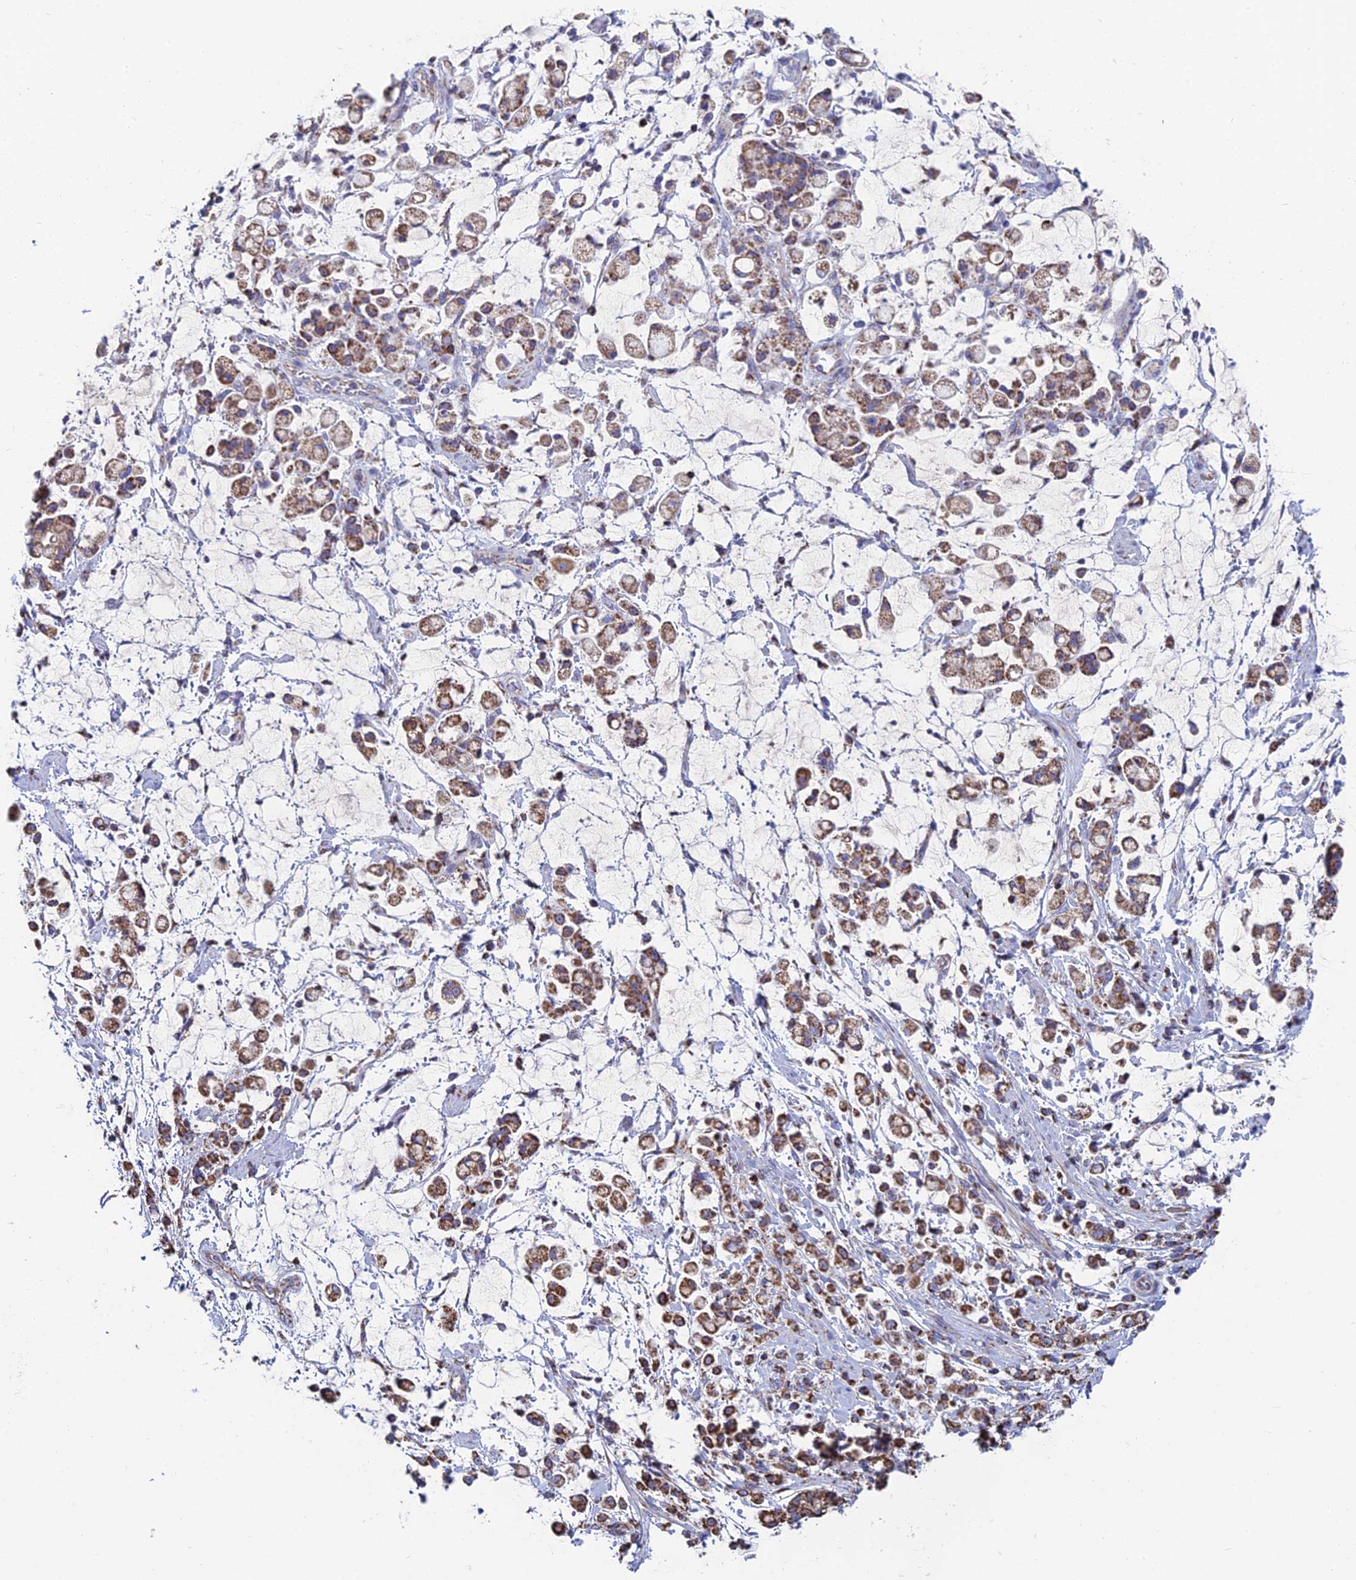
{"staining": {"intensity": "moderate", "quantity": ">75%", "location": "cytoplasmic/membranous"}, "tissue": "stomach cancer", "cell_type": "Tumor cells", "image_type": "cancer", "snomed": [{"axis": "morphology", "description": "Adenocarcinoma, NOS"}, {"axis": "topography", "description": "Stomach"}], "caption": "IHC (DAB (3,3'-diaminobenzidine)) staining of stomach cancer demonstrates moderate cytoplasmic/membranous protein positivity in about >75% of tumor cells.", "gene": "SPOCK2", "patient": {"sex": "female", "age": 60}}